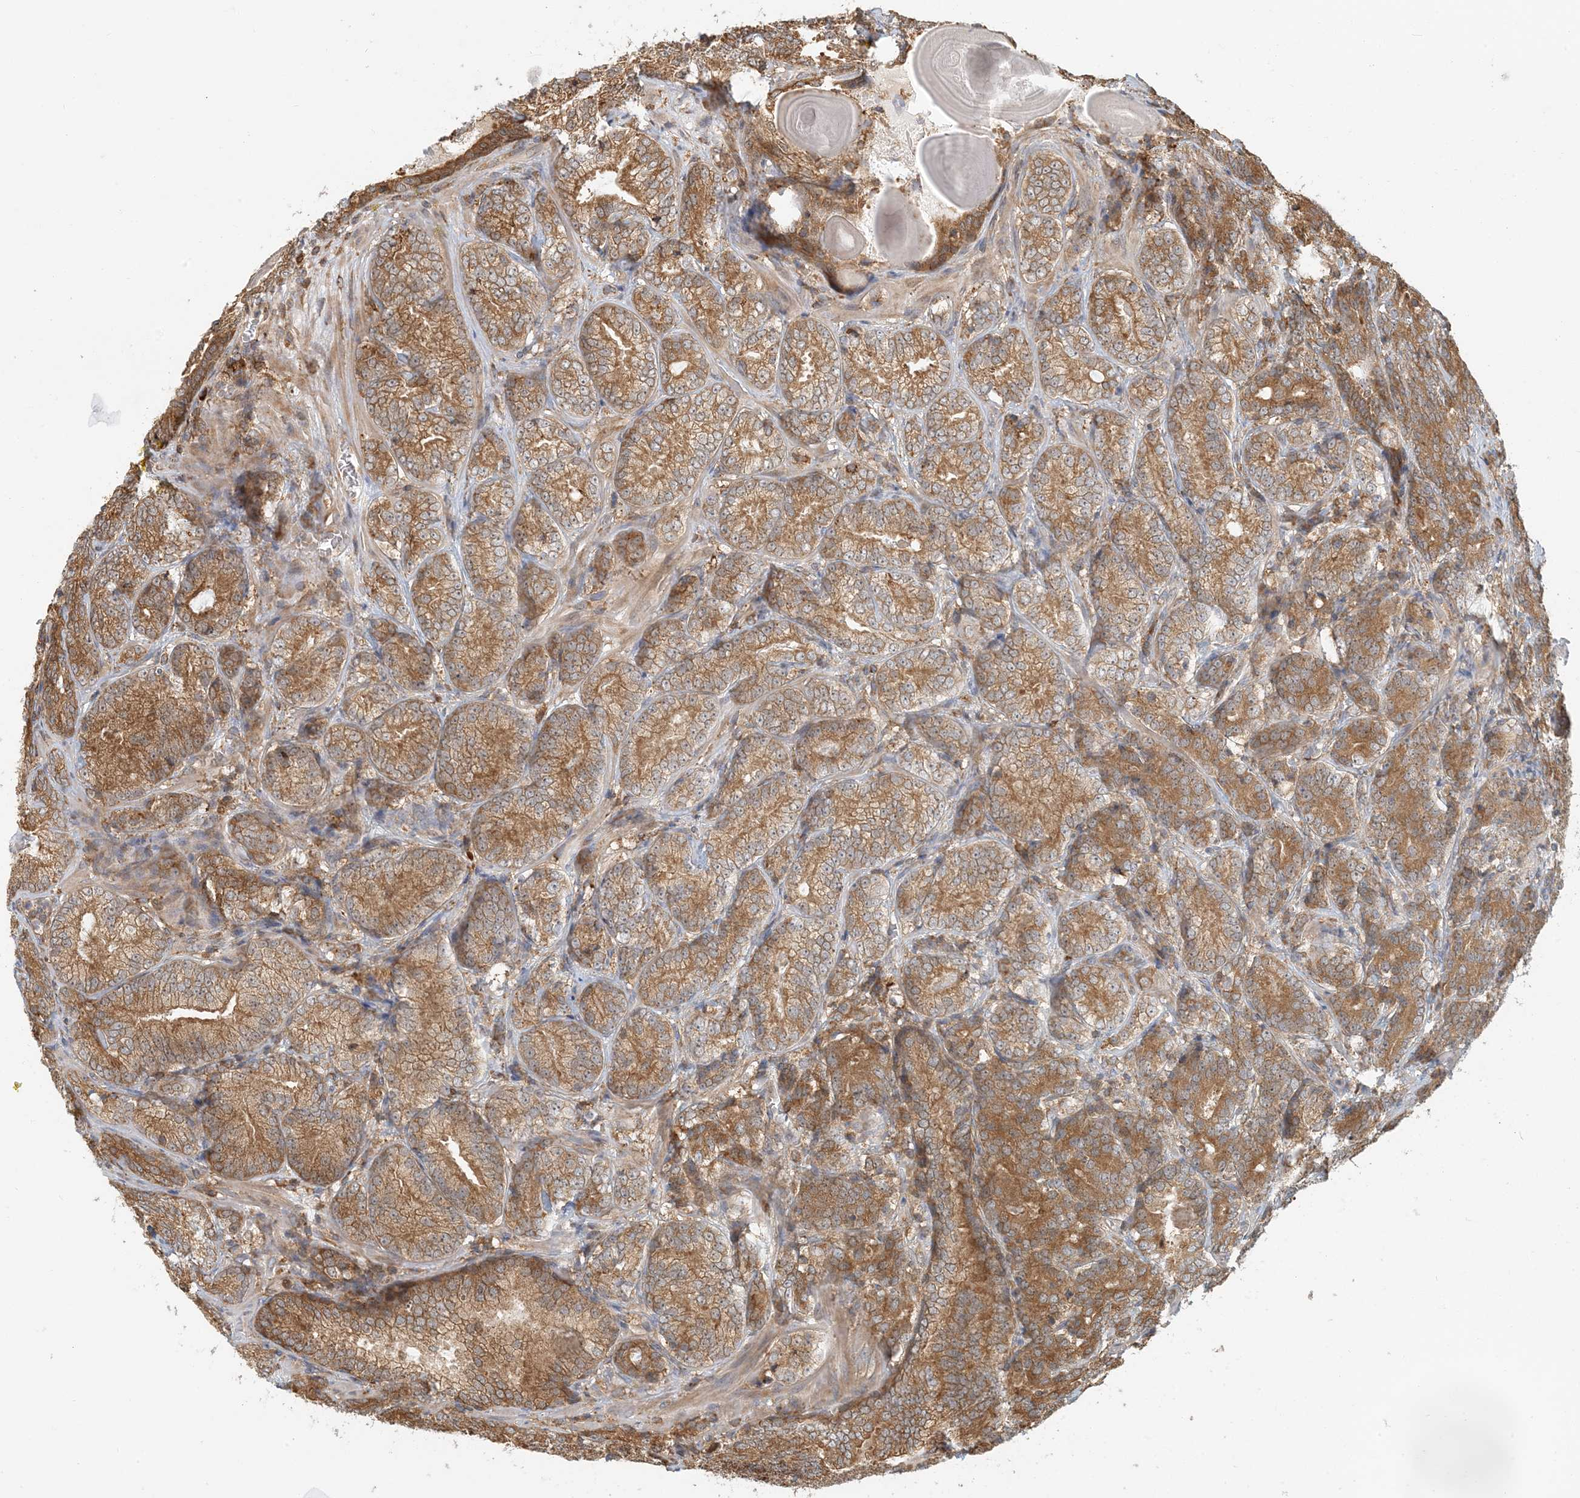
{"staining": {"intensity": "moderate", "quantity": ">75%", "location": "cytoplasmic/membranous"}, "tissue": "prostate cancer", "cell_type": "Tumor cells", "image_type": "cancer", "snomed": [{"axis": "morphology", "description": "Adenocarcinoma, High grade"}, {"axis": "topography", "description": "Prostate"}], "caption": "Prostate cancer stained with DAB IHC reveals medium levels of moderate cytoplasmic/membranous expression in about >75% of tumor cells.", "gene": "HNMT", "patient": {"sex": "male", "age": 66}}